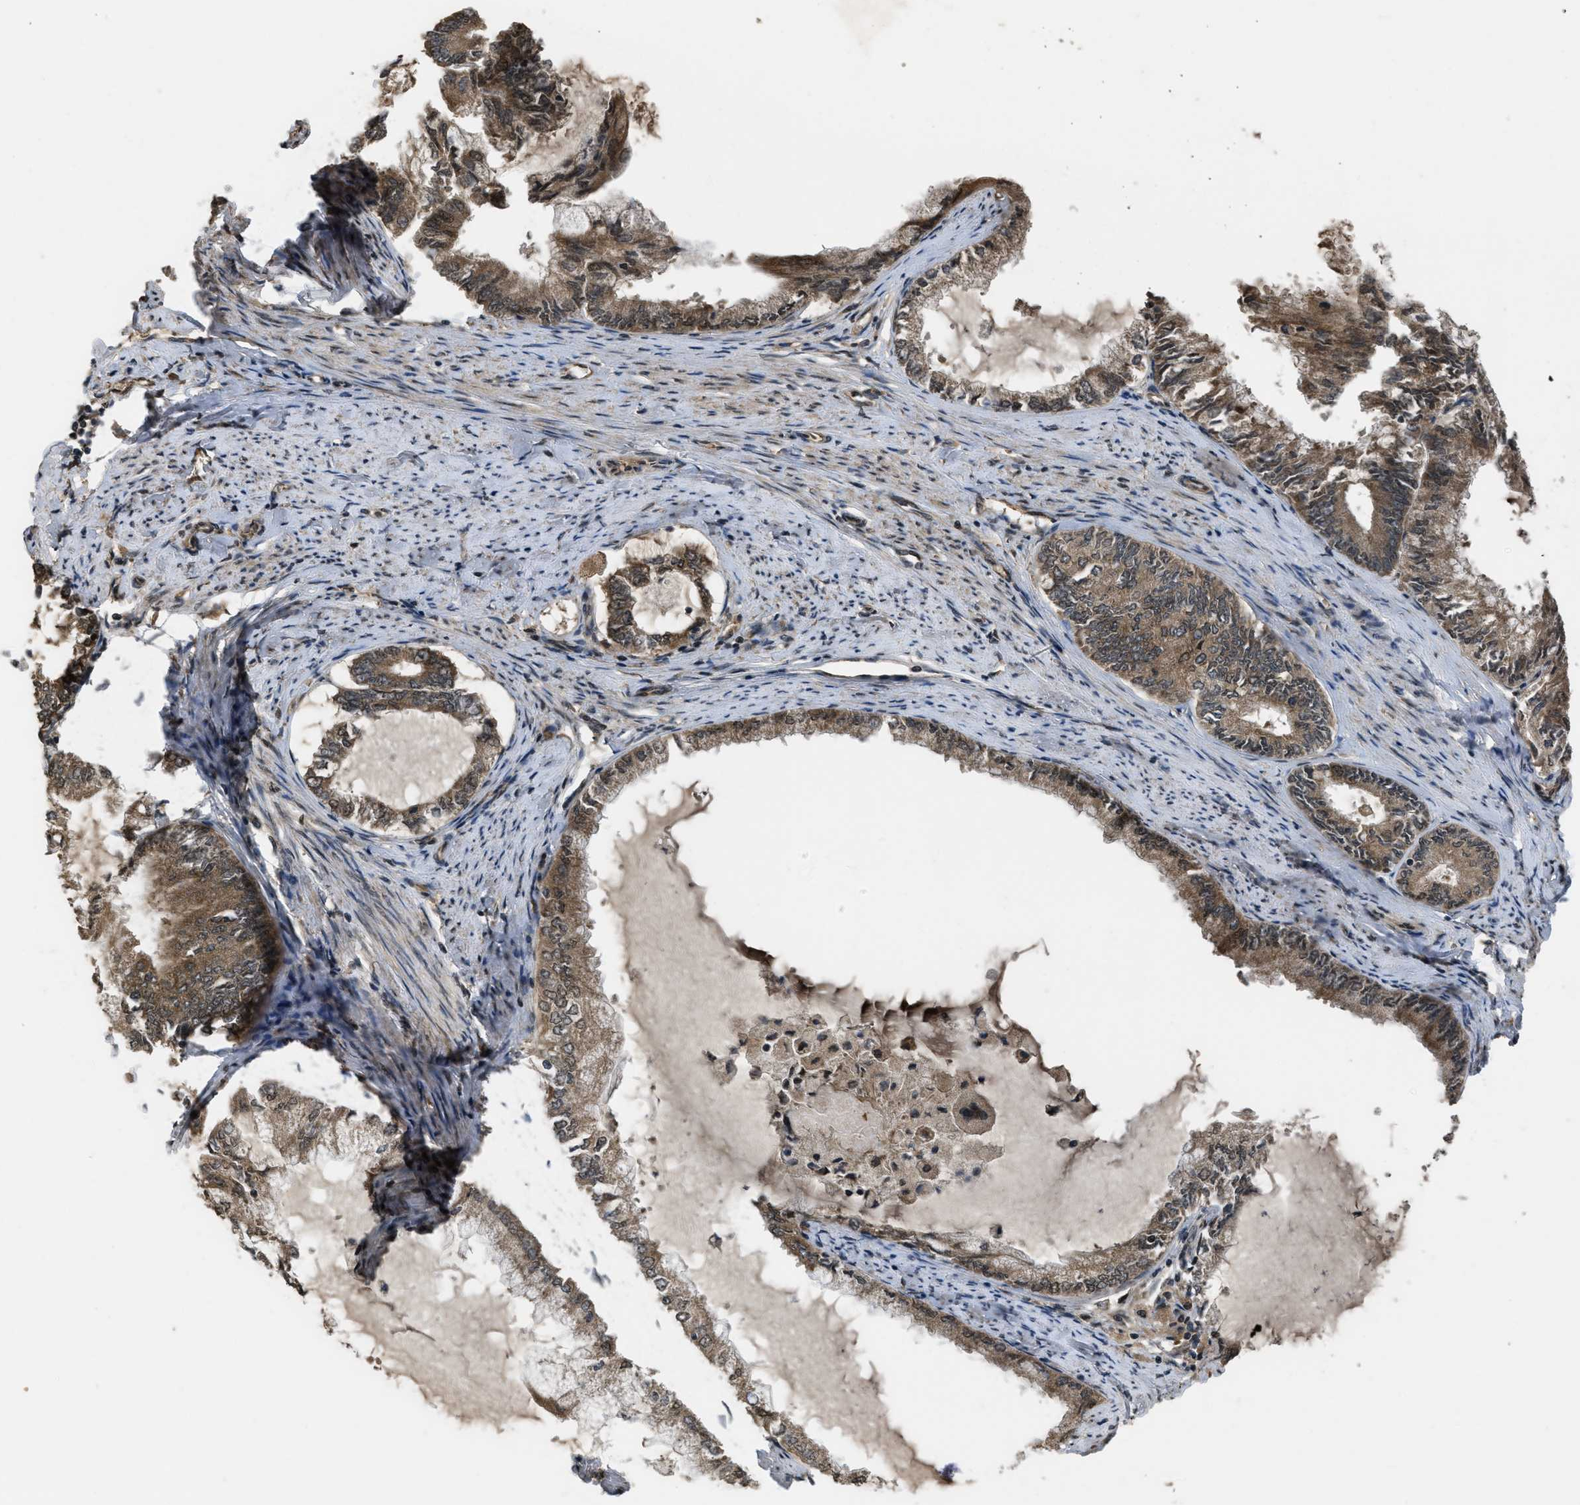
{"staining": {"intensity": "moderate", "quantity": ">75%", "location": "cytoplasmic/membranous,nuclear"}, "tissue": "endometrial cancer", "cell_type": "Tumor cells", "image_type": "cancer", "snomed": [{"axis": "morphology", "description": "Adenocarcinoma, NOS"}, {"axis": "topography", "description": "Endometrium"}], "caption": "Immunohistochemistry (IHC) (DAB (3,3'-diaminobenzidine)) staining of human adenocarcinoma (endometrial) reveals moderate cytoplasmic/membranous and nuclear protein staining in about >75% of tumor cells.", "gene": "SPTLC1", "patient": {"sex": "female", "age": 86}}